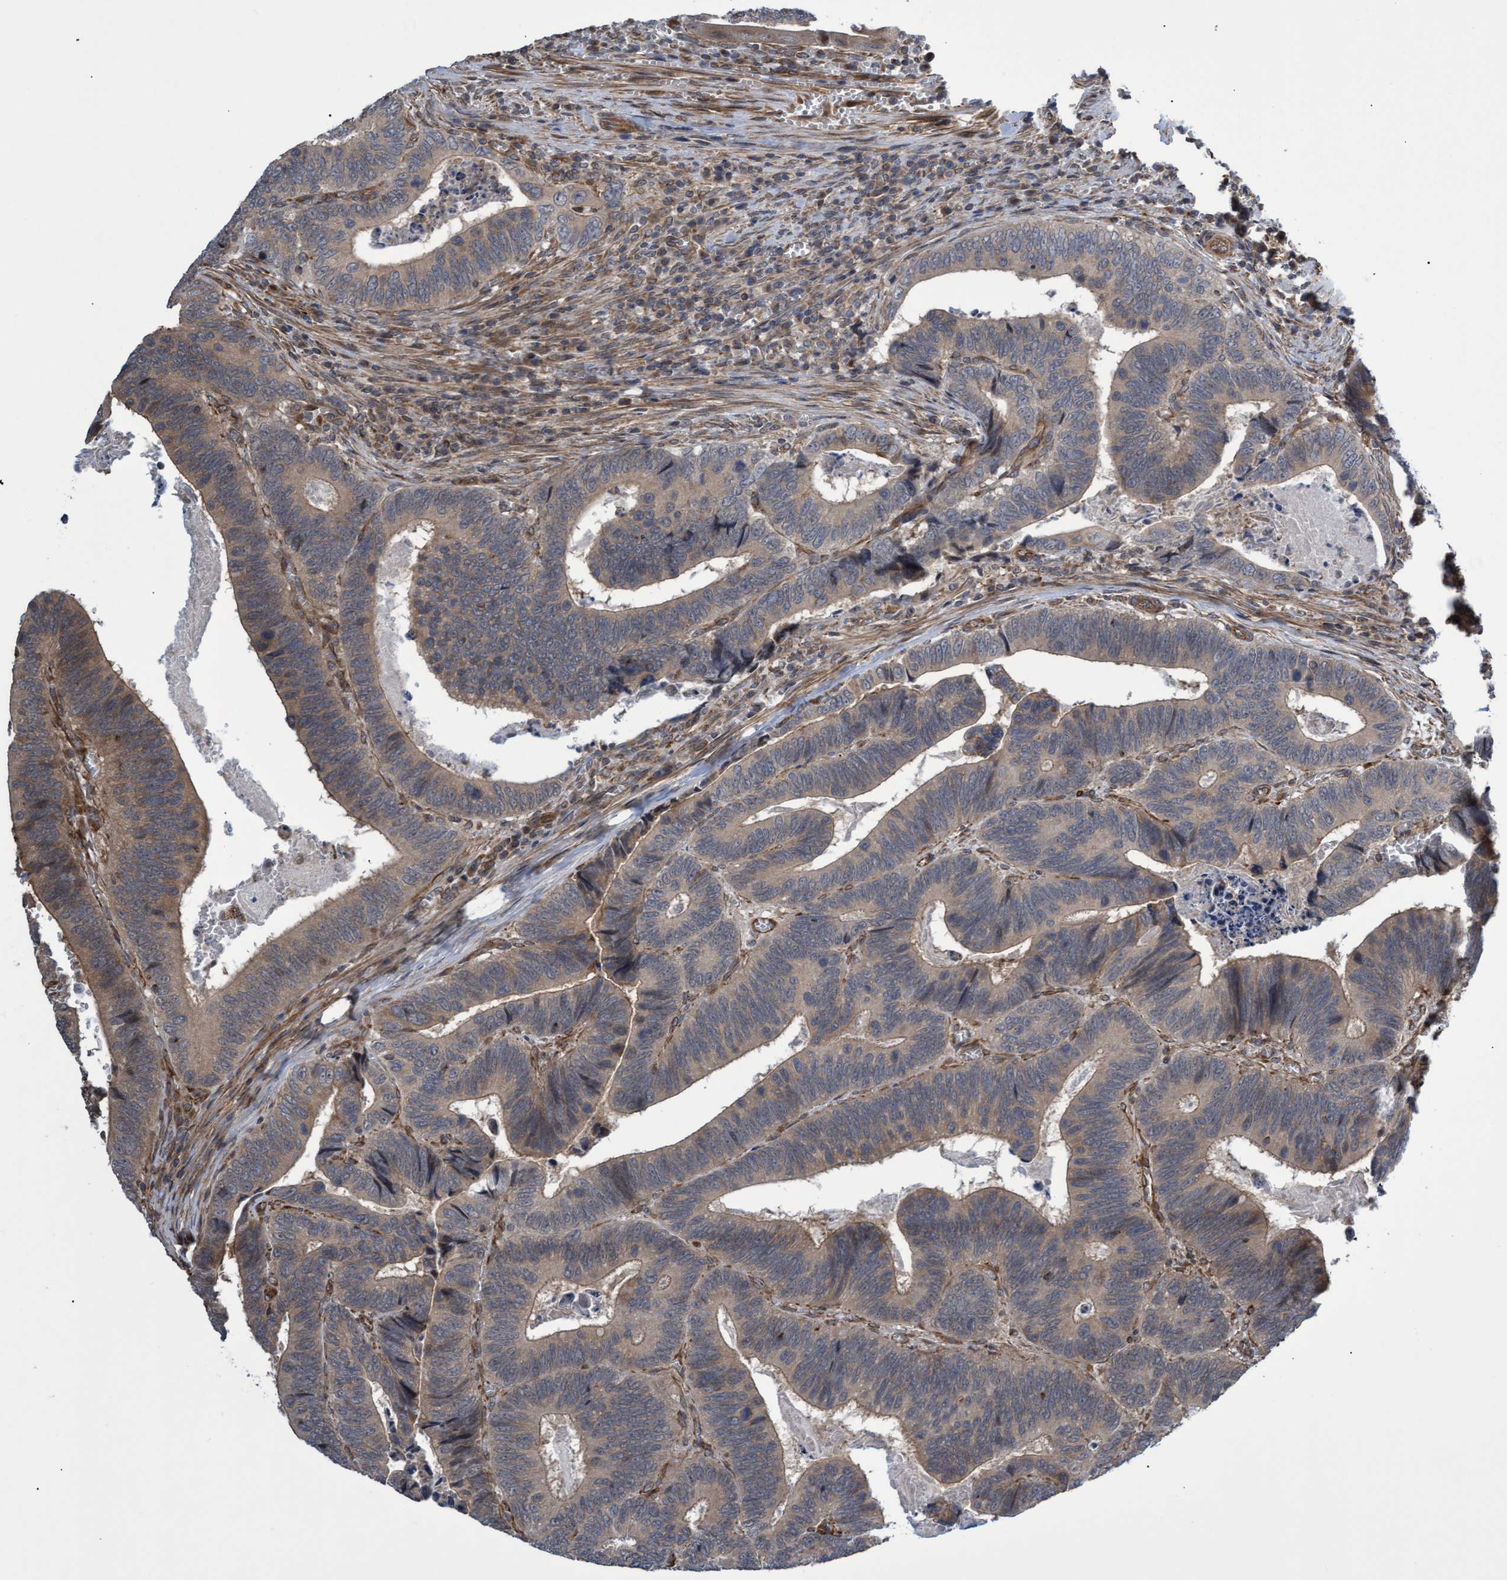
{"staining": {"intensity": "weak", "quantity": ">75%", "location": "cytoplasmic/membranous"}, "tissue": "colorectal cancer", "cell_type": "Tumor cells", "image_type": "cancer", "snomed": [{"axis": "morphology", "description": "Inflammation, NOS"}, {"axis": "morphology", "description": "Adenocarcinoma, NOS"}, {"axis": "topography", "description": "Colon"}], "caption": "Tumor cells exhibit low levels of weak cytoplasmic/membranous positivity in about >75% of cells in human colorectal cancer (adenocarcinoma).", "gene": "TNFRSF10B", "patient": {"sex": "male", "age": 72}}